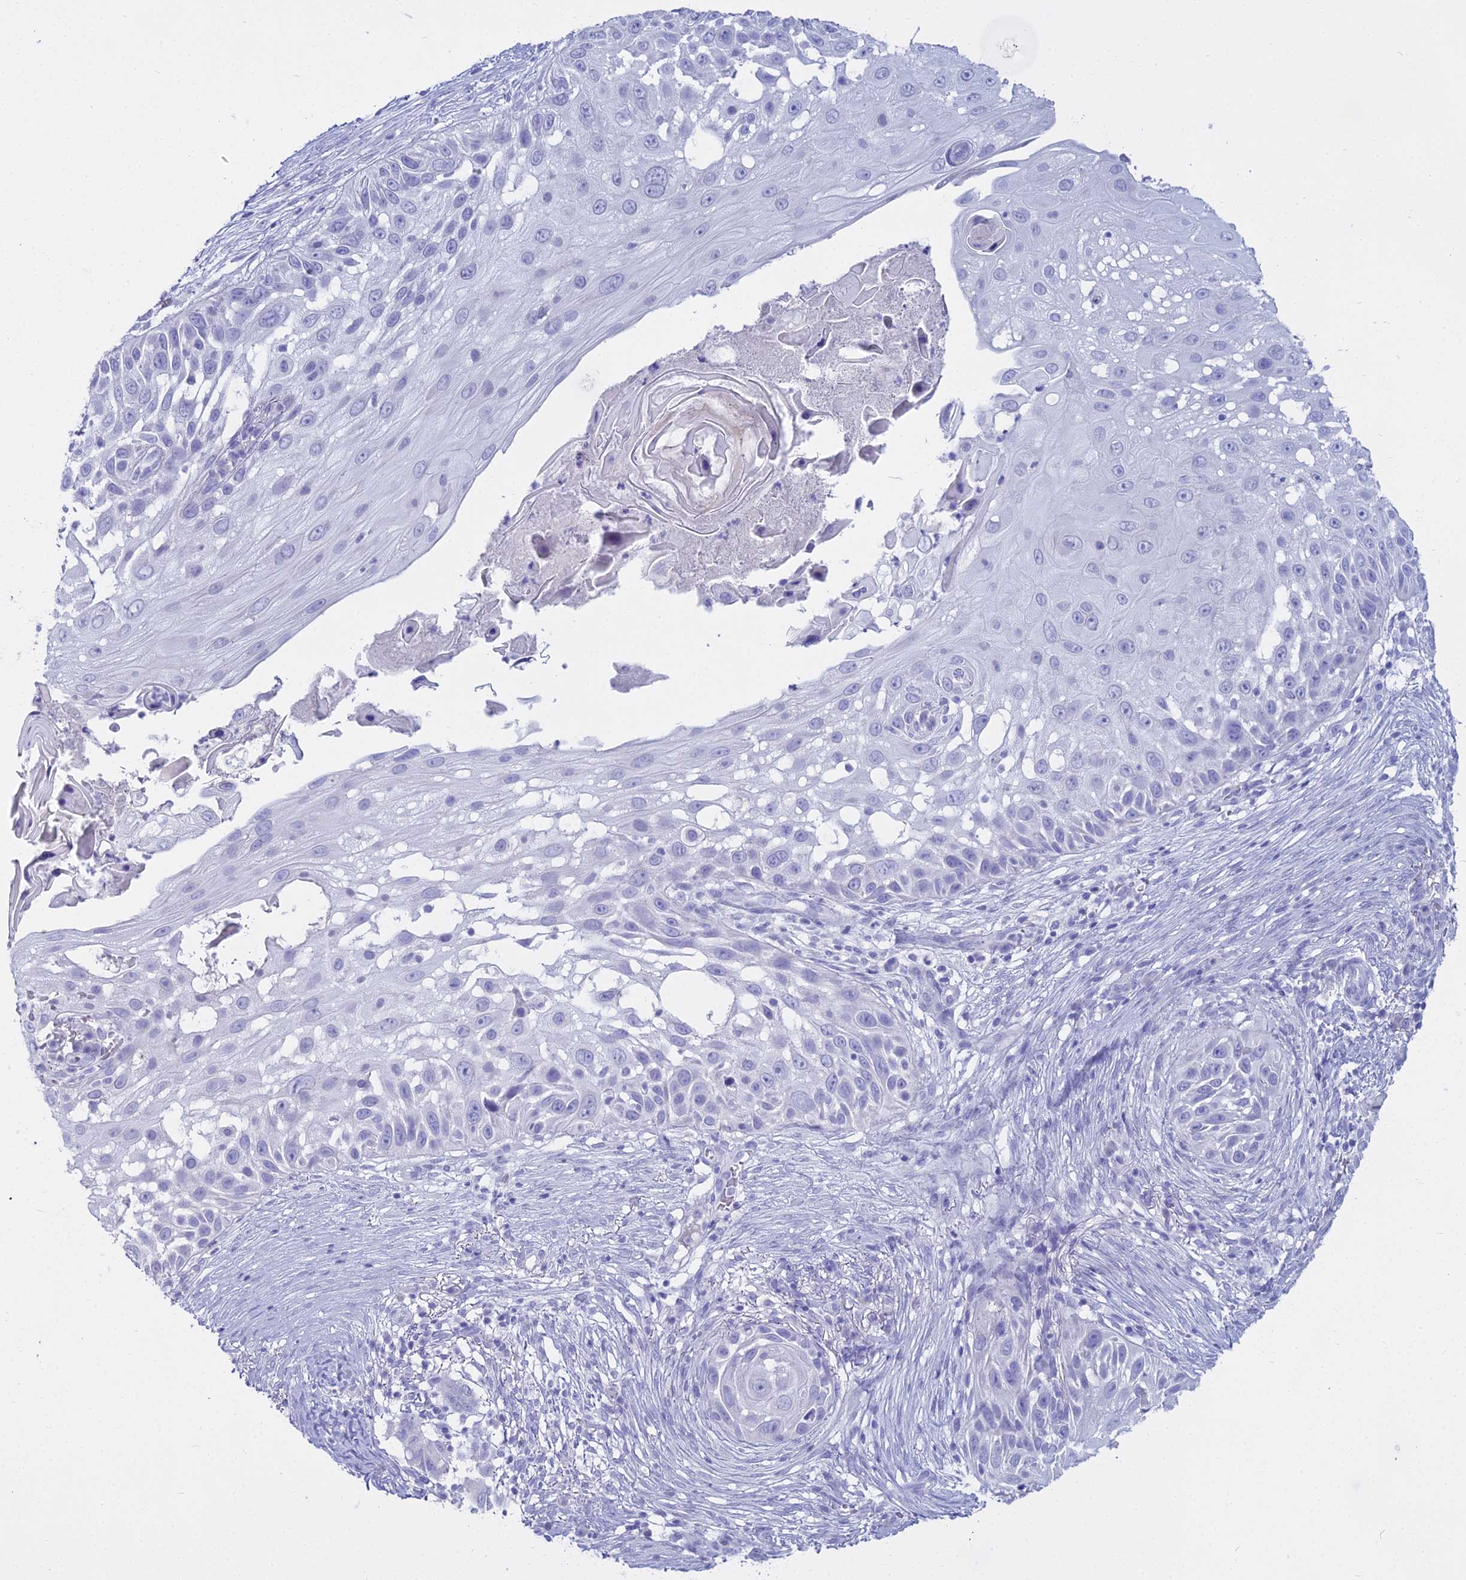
{"staining": {"intensity": "negative", "quantity": "none", "location": "none"}, "tissue": "skin cancer", "cell_type": "Tumor cells", "image_type": "cancer", "snomed": [{"axis": "morphology", "description": "Squamous cell carcinoma, NOS"}, {"axis": "topography", "description": "Skin"}], "caption": "Skin cancer stained for a protein using immunohistochemistry displays no positivity tumor cells.", "gene": "ALPP", "patient": {"sex": "female", "age": 44}}